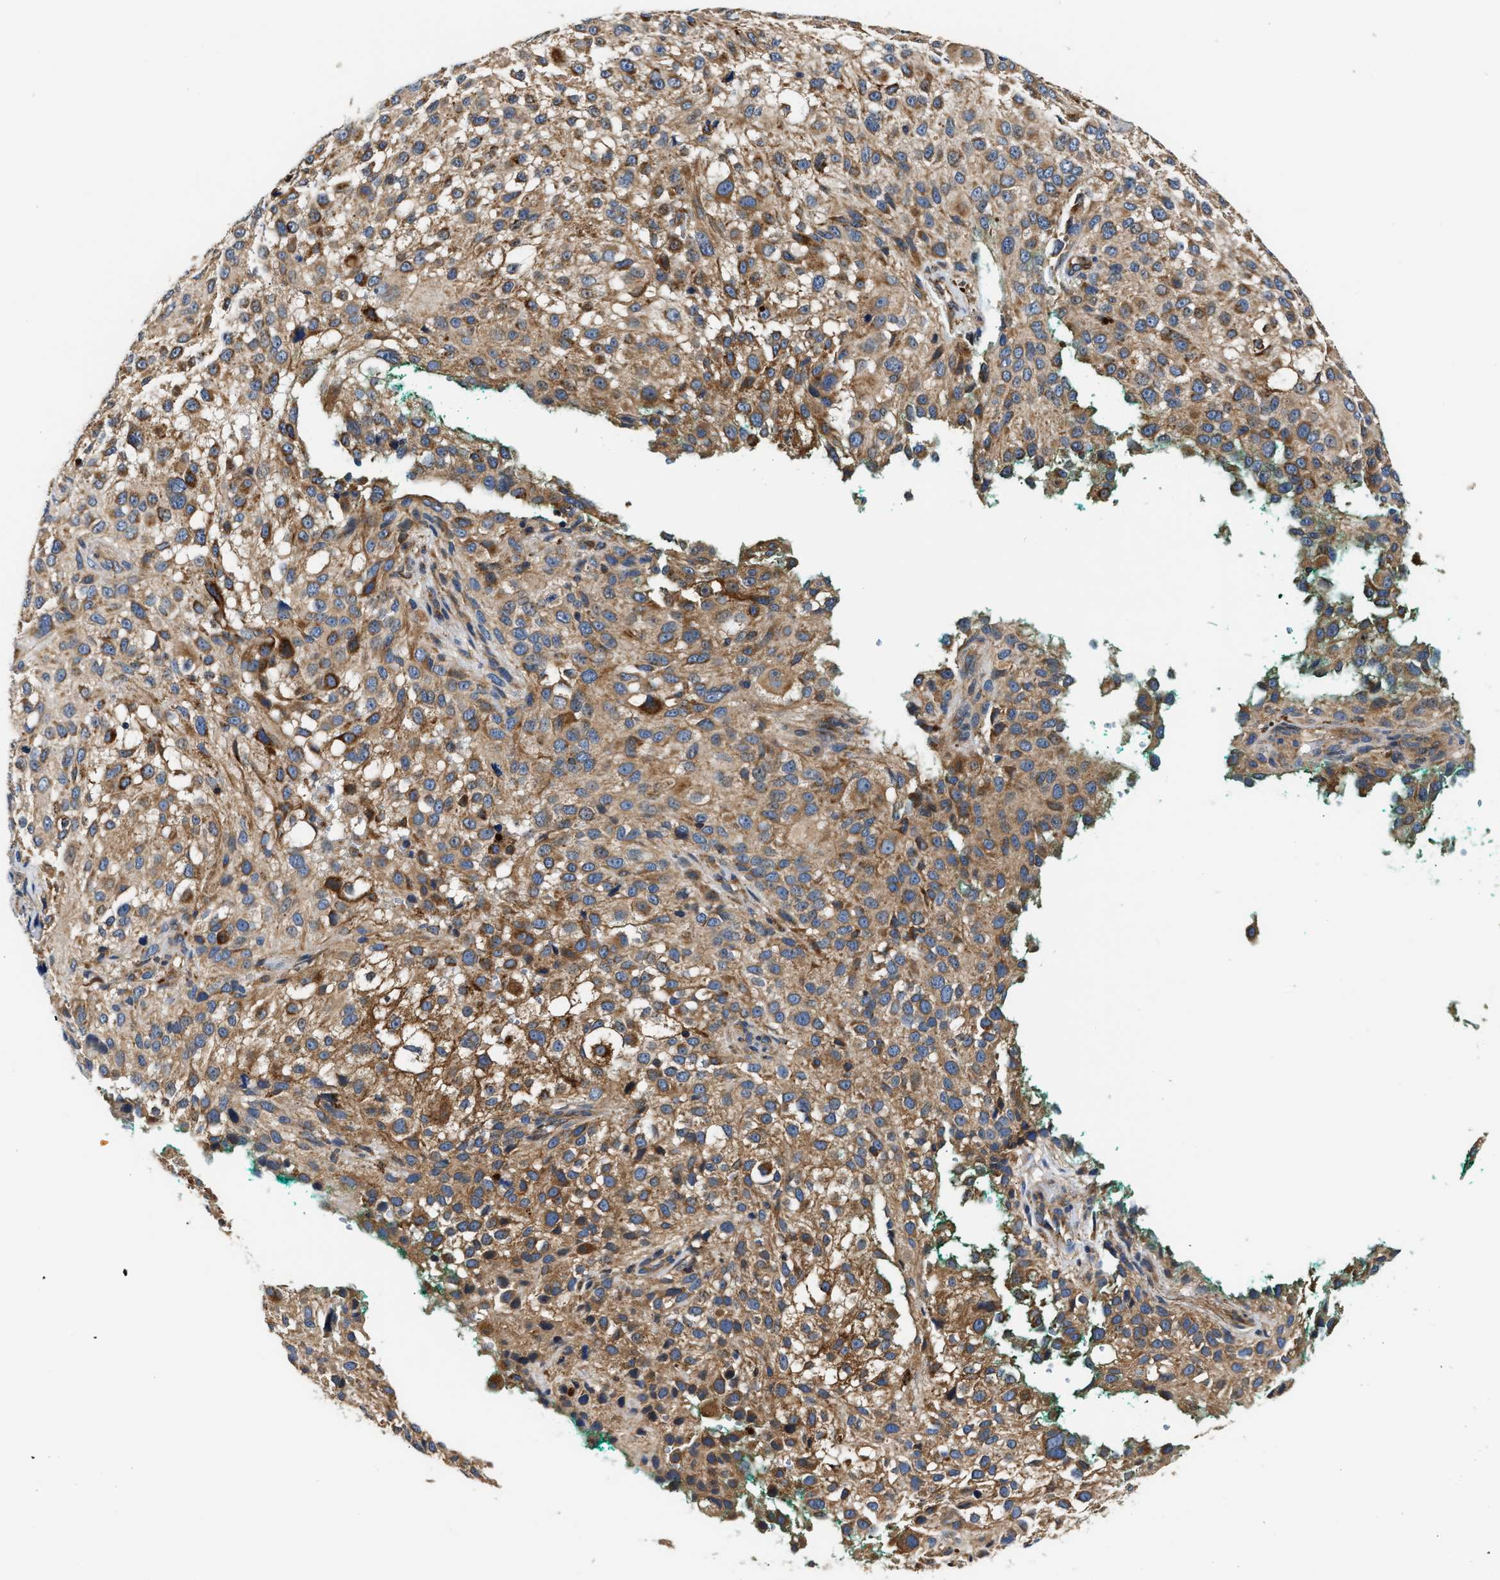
{"staining": {"intensity": "moderate", "quantity": ">75%", "location": "cytoplasmic/membranous"}, "tissue": "melanoma", "cell_type": "Tumor cells", "image_type": "cancer", "snomed": [{"axis": "morphology", "description": "Necrosis, NOS"}, {"axis": "morphology", "description": "Malignant melanoma, NOS"}, {"axis": "topography", "description": "Skin"}], "caption": "Protein expression analysis of melanoma reveals moderate cytoplasmic/membranous positivity in approximately >75% of tumor cells. The protein of interest is stained brown, and the nuclei are stained in blue (DAB IHC with brightfield microscopy, high magnification).", "gene": "TEX2", "patient": {"sex": "female", "age": 87}}